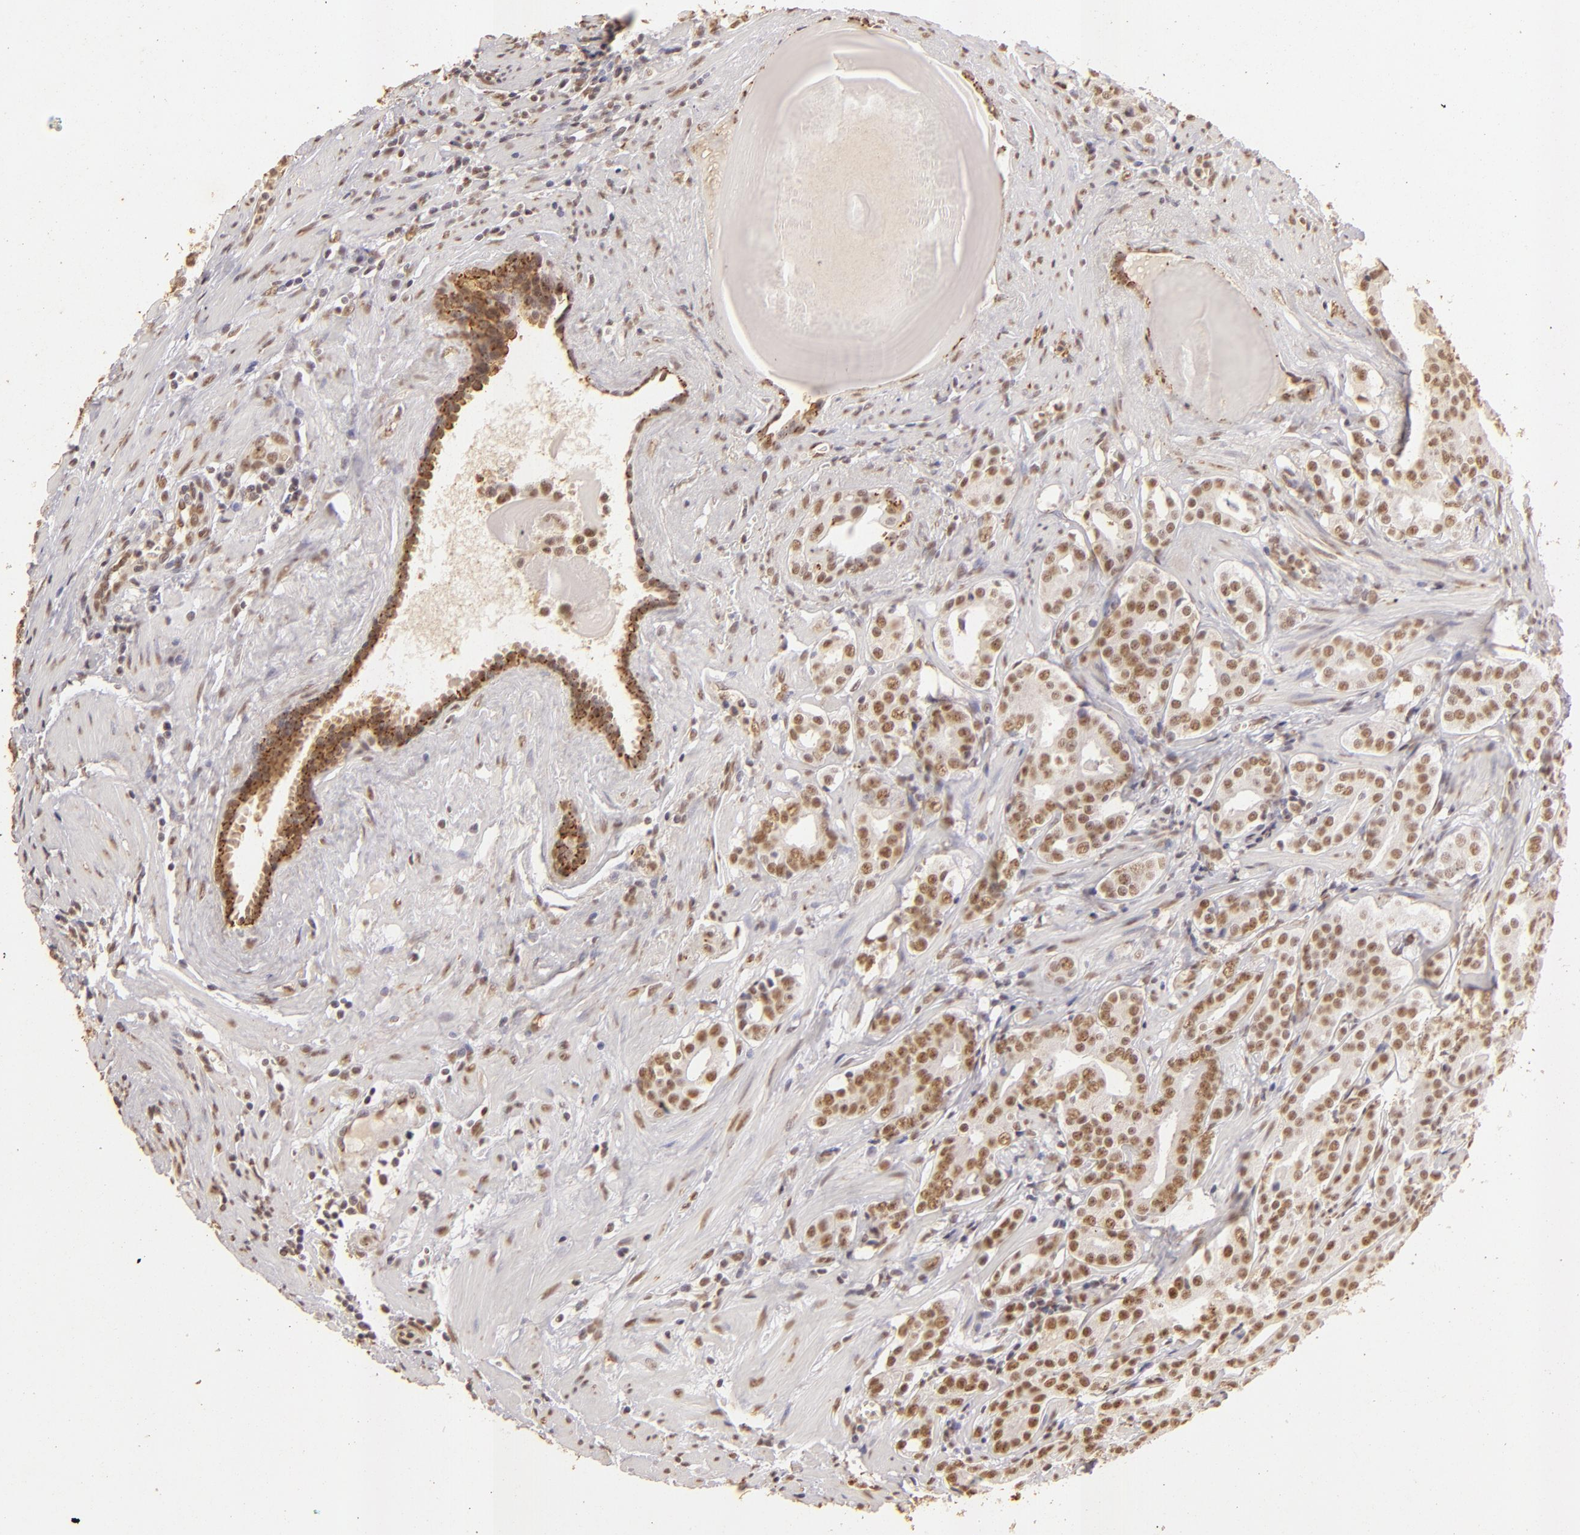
{"staining": {"intensity": "weak", "quantity": ">75%", "location": "nuclear"}, "tissue": "prostate cancer", "cell_type": "Tumor cells", "image_type": "cancer", "snomed": [{"axis": "morphology", "description": "Adenocarcinoma, Low grade"}, {"axis": "topography", "description": "Prostate"}], "caption": "This is an image of immunohistochemistry (IHC) staining of low-grade adenocarcinoma (prostate), which shows weak positivity in the nuclear of tumor cells.", "gene": "CBX3", "patient": {"sex": "male", "age": 59}}